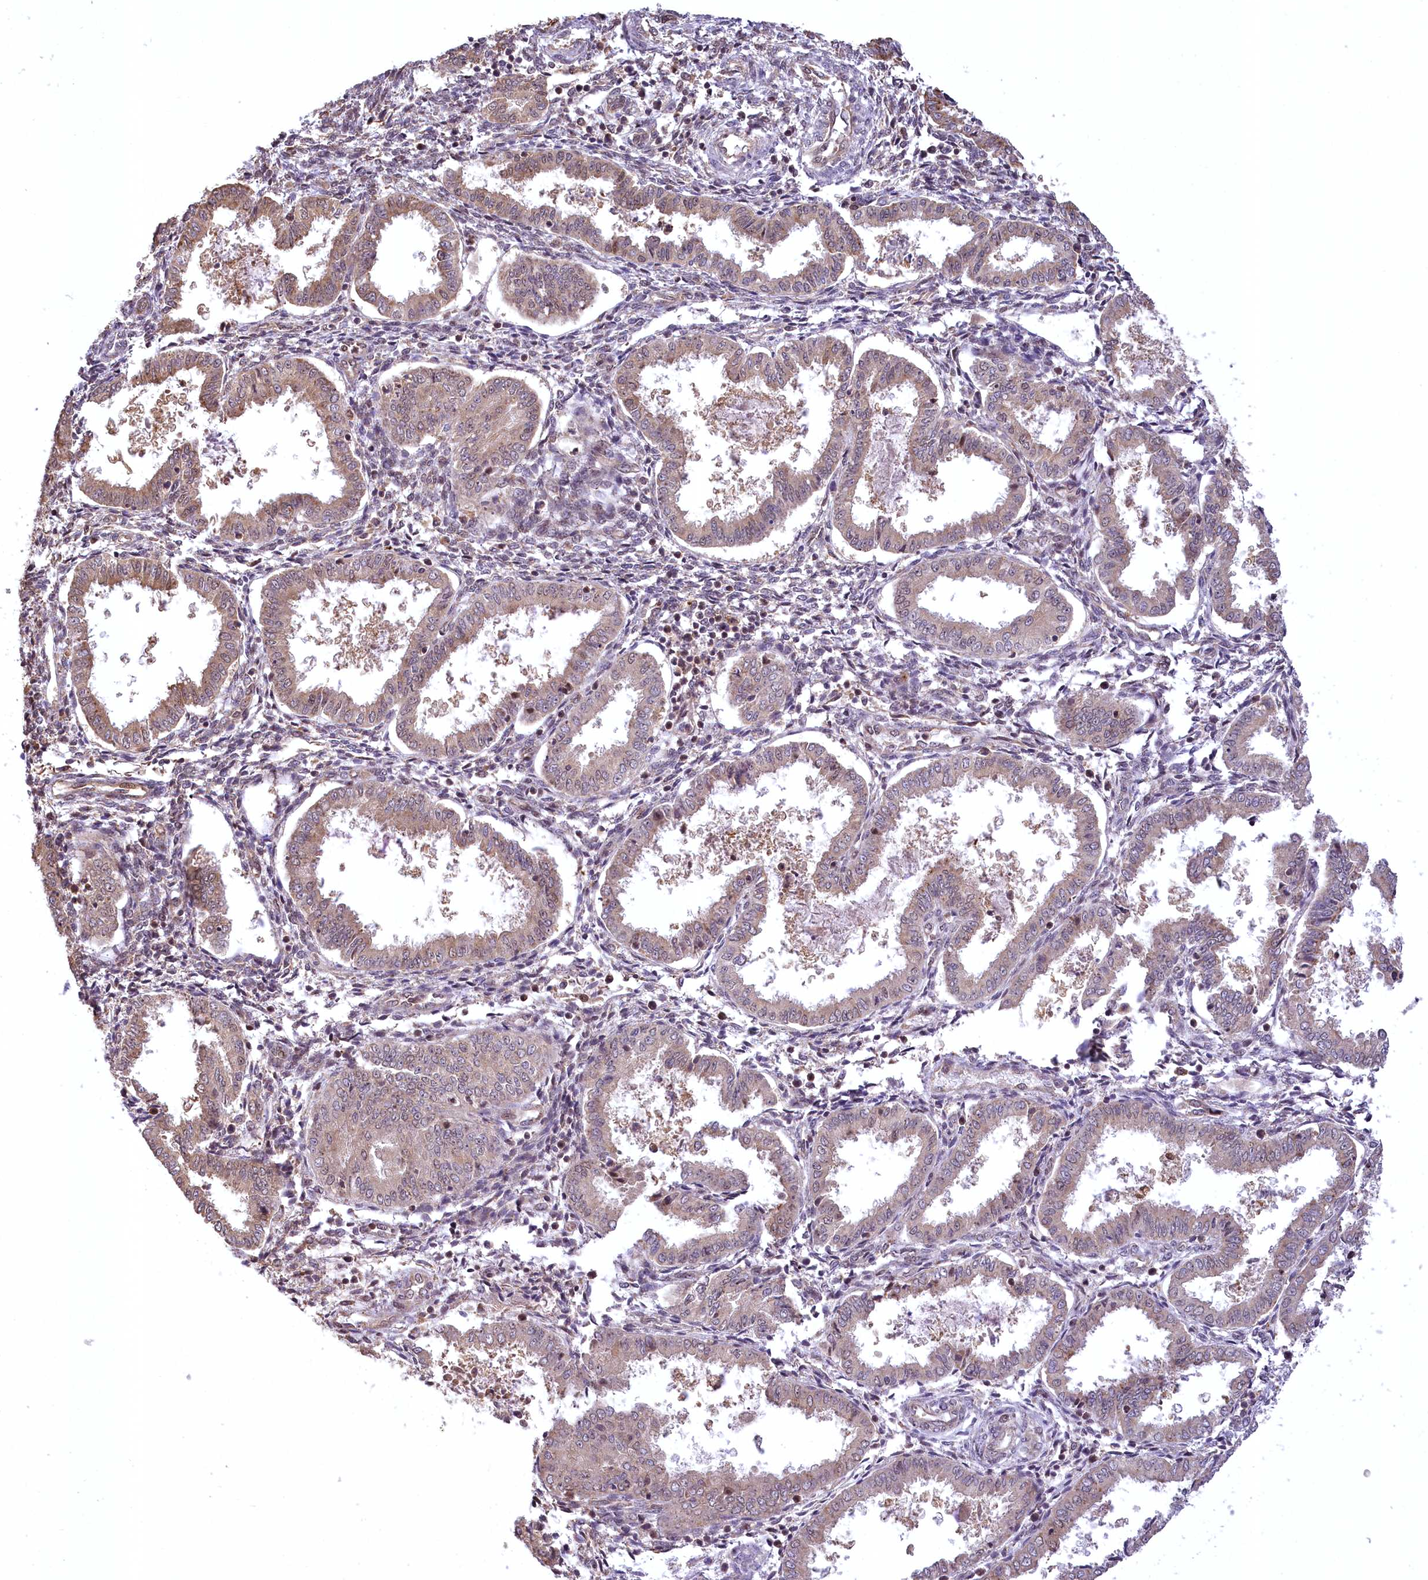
{"staining": {"intensity": "negative", "quantity": "none", "location": "none"}, "tissue": "endometrium", "cell_type": "Cells in endometrial stroma", "image_type": "normal", "snomed": [{"axis": "morphology", "description": "Normal tissue, NOS"}, {"axis": "topography", "description": "Endometrium"}], "caption": "High magnification brightfield microscopy of benign endometrium stained with DAB (brown) and counterstained with hematoxylin (blue): cells in endometrial stroma show no significant staining. (Stains: DAB (3,3'-diaminobenzidine) immunohistochemistry with hematoxylin counter stain, Microscopy: brightfield microscopy at high magnification).", "gene": "SERGEF", "patient": {"sex": "female", "age": 33}}